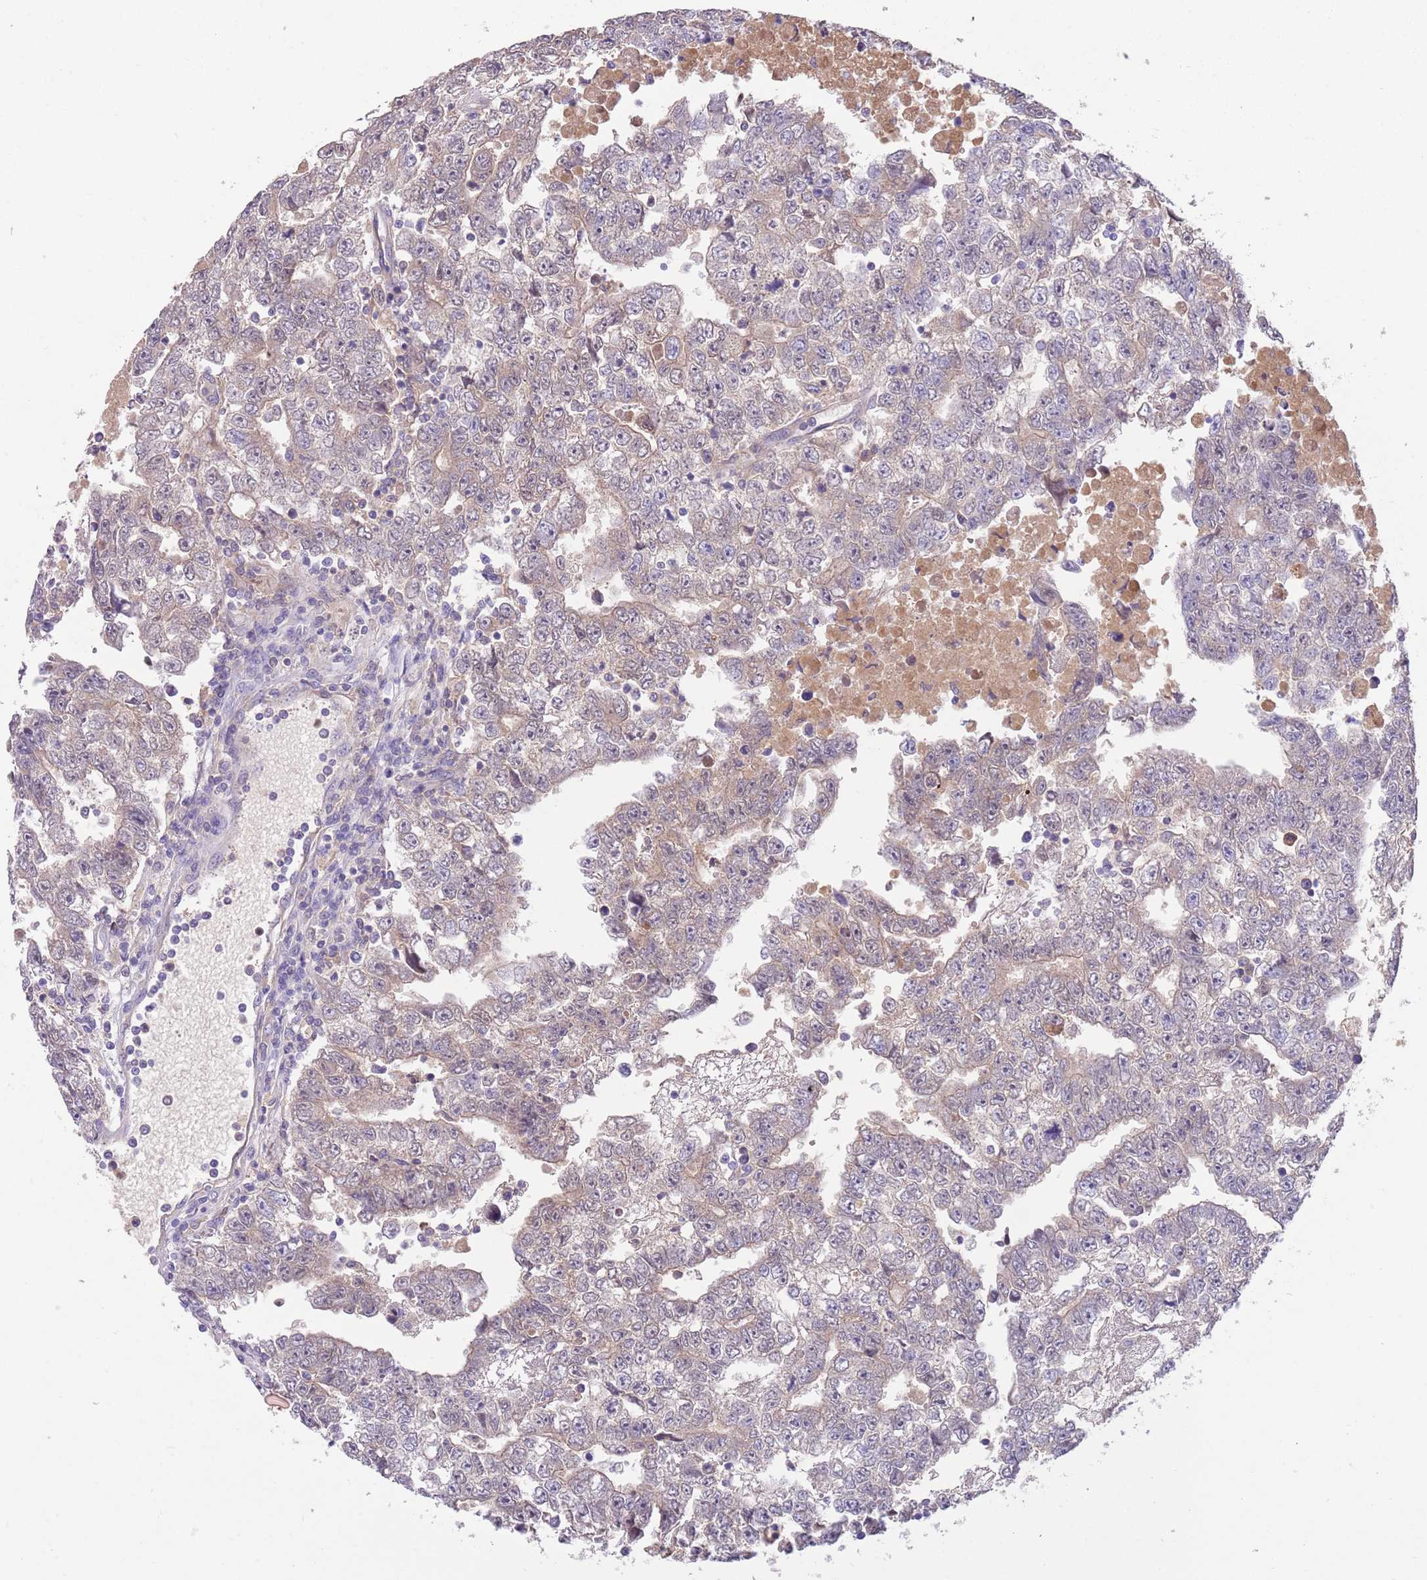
{"staining": {"intensity": "weak", "quantity": ">75%", "location": "cytoplasmic/membranous"}, "tissue": "testis cancer", "cell_type": "Tumor cells", "image_type": "cancer", "snomed": [{"axis": "morphology", "description": "Carcinoma, Embryonal, NOS"}, {"axis": "topography", "description": "Testis"}], "caption": "Protein expression by immunohistochemistry exhibits weak cytoplasmic/membranous staining in about >75% of tumor cells in testis embryonal carcinoma.", "gene": "IGFL4", "patient": {"sex": "male", "age": 25}}